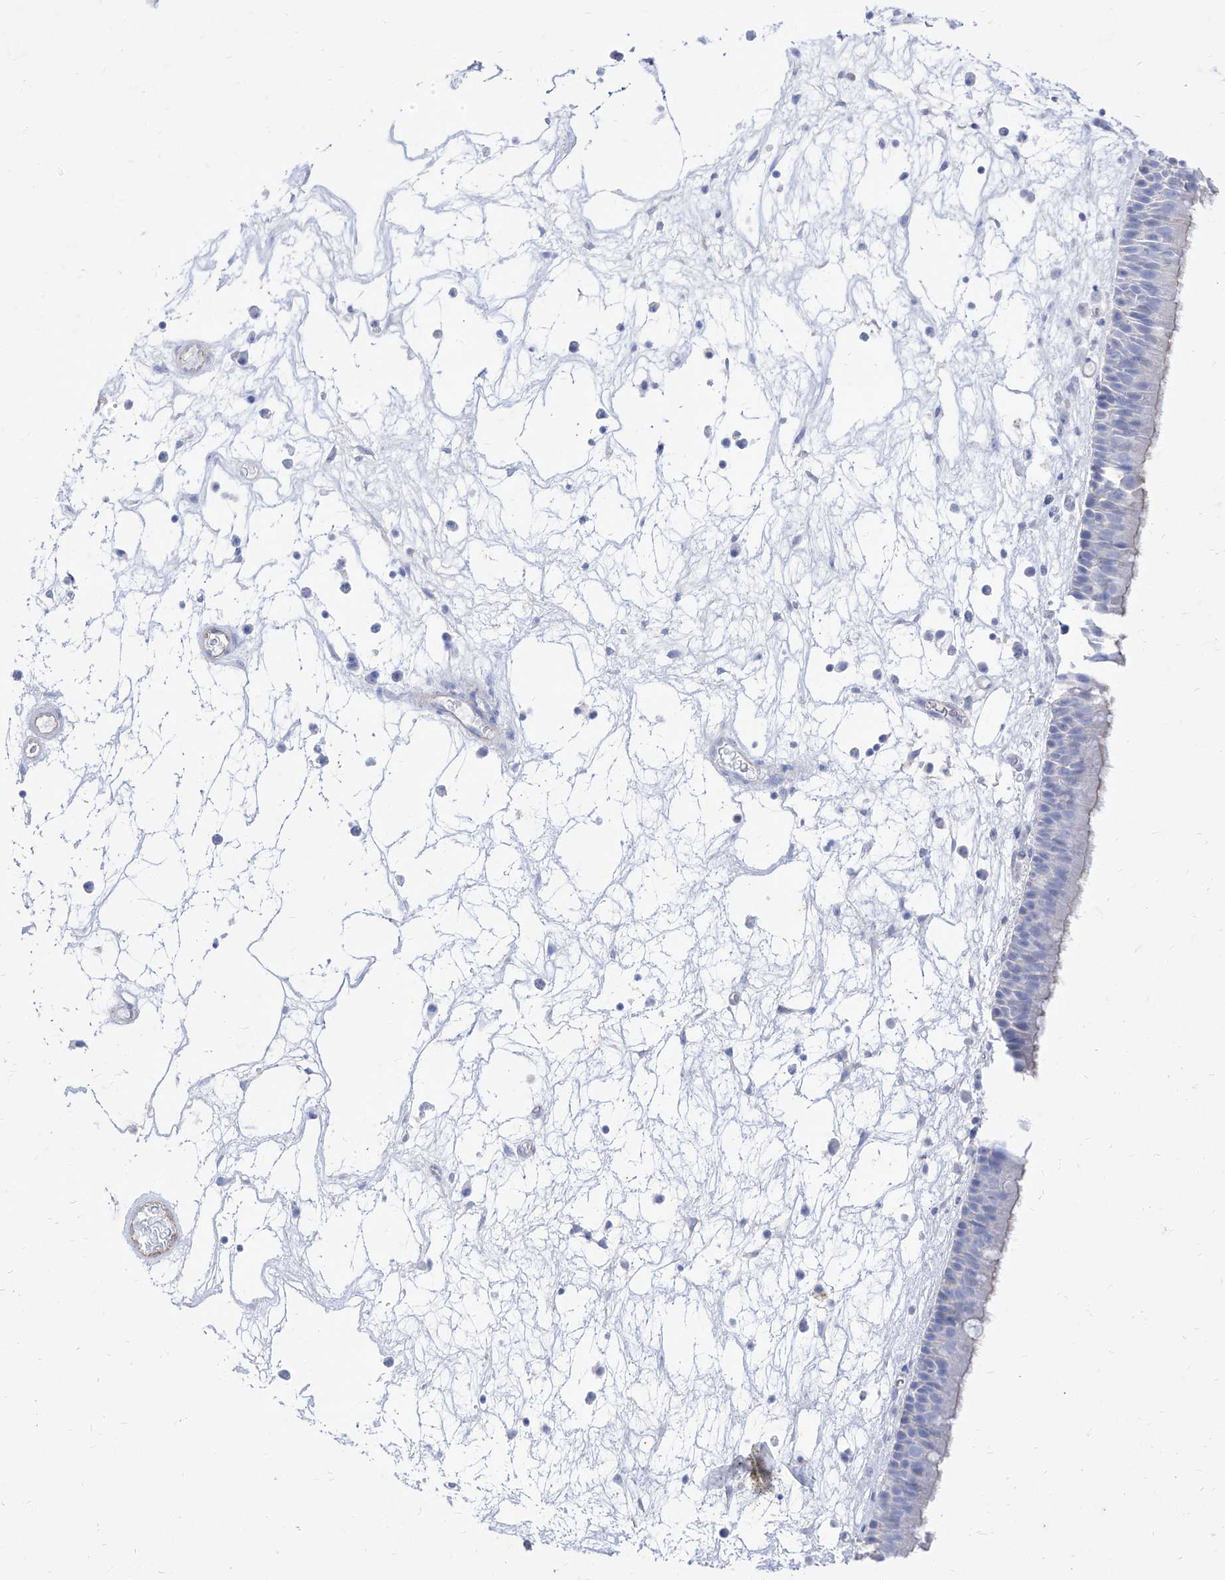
{"staining": {"intensity": "negative", "quantity": "none", "location": "none"}, "tissue": "nasopharynx", "cell_type": "Respiratory epithelial cells", "image_type": "normal", "snomed": [{"axis": "morphology", "description": "Normal tissue, NOS"}, {"axis": "morphology", "description": "Inflammation, NOS"}, {"axis": "morphology", "description": "Malignant melanoma, Metastatic site"}, {"axis": "topography", "description": "Nasopharynx"}], "caption": "This is a micrograph of immunohistochemistry staining of normal nasopharynx, which shows no positivity in respiratory epithelial cells.", "gene": "C1orf74", "patient": {"sex": "male", "age": 70}}